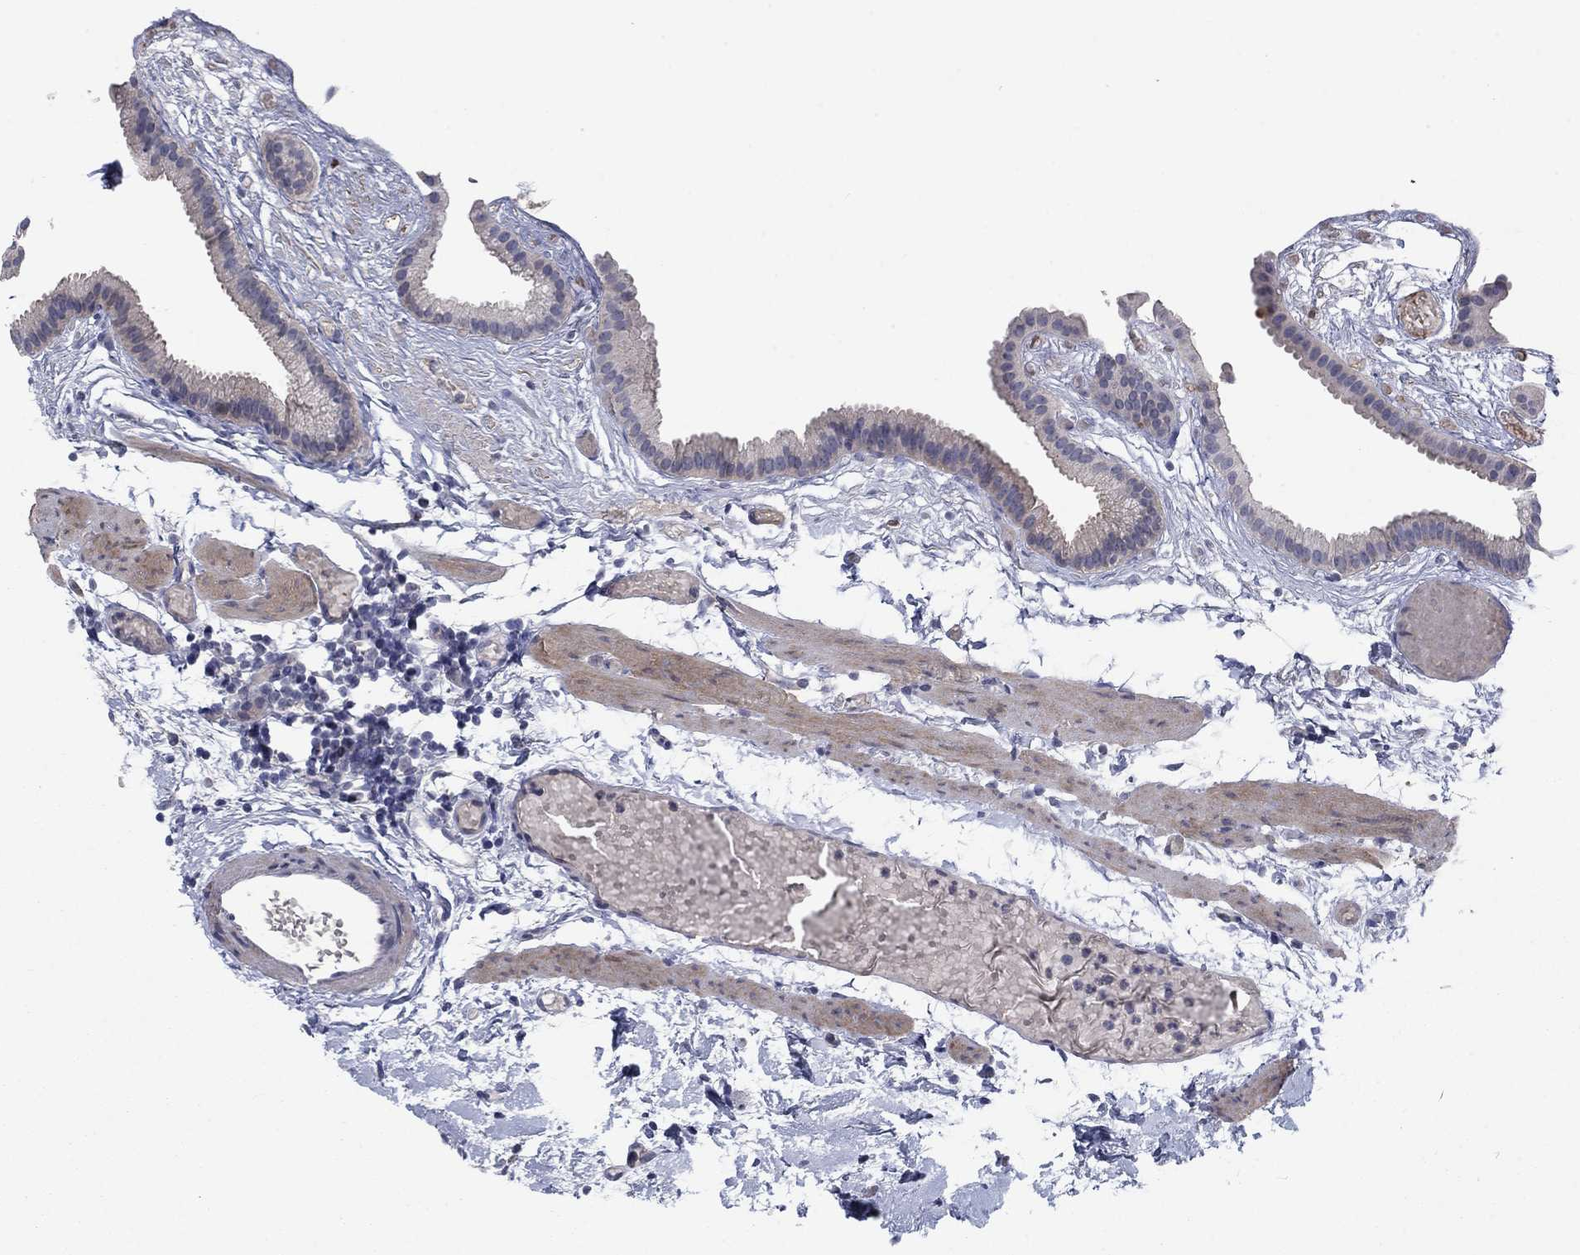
{"staining": {"intensity": "moderate", "quantity": "<25%", "location": "cytoplasmic/membranous"}, "tissue": "gallbladder", "cell_type": "Glandular cells", "image_type": "normal", "snomed": [{"axis": "morphology", "description": "Normal tissue, NOS"}, {"axis": "topography", "description": "Gallbladder"}], "caption": "An image of gallbladder stained for a protein shows moderate cytoplasmic/membranous brown staining in glandular cells. (DAB IHC with brightfield microscopy, high magnification).", "gene": "KIF15", "patient": {"sex": "female", "age": 45}}